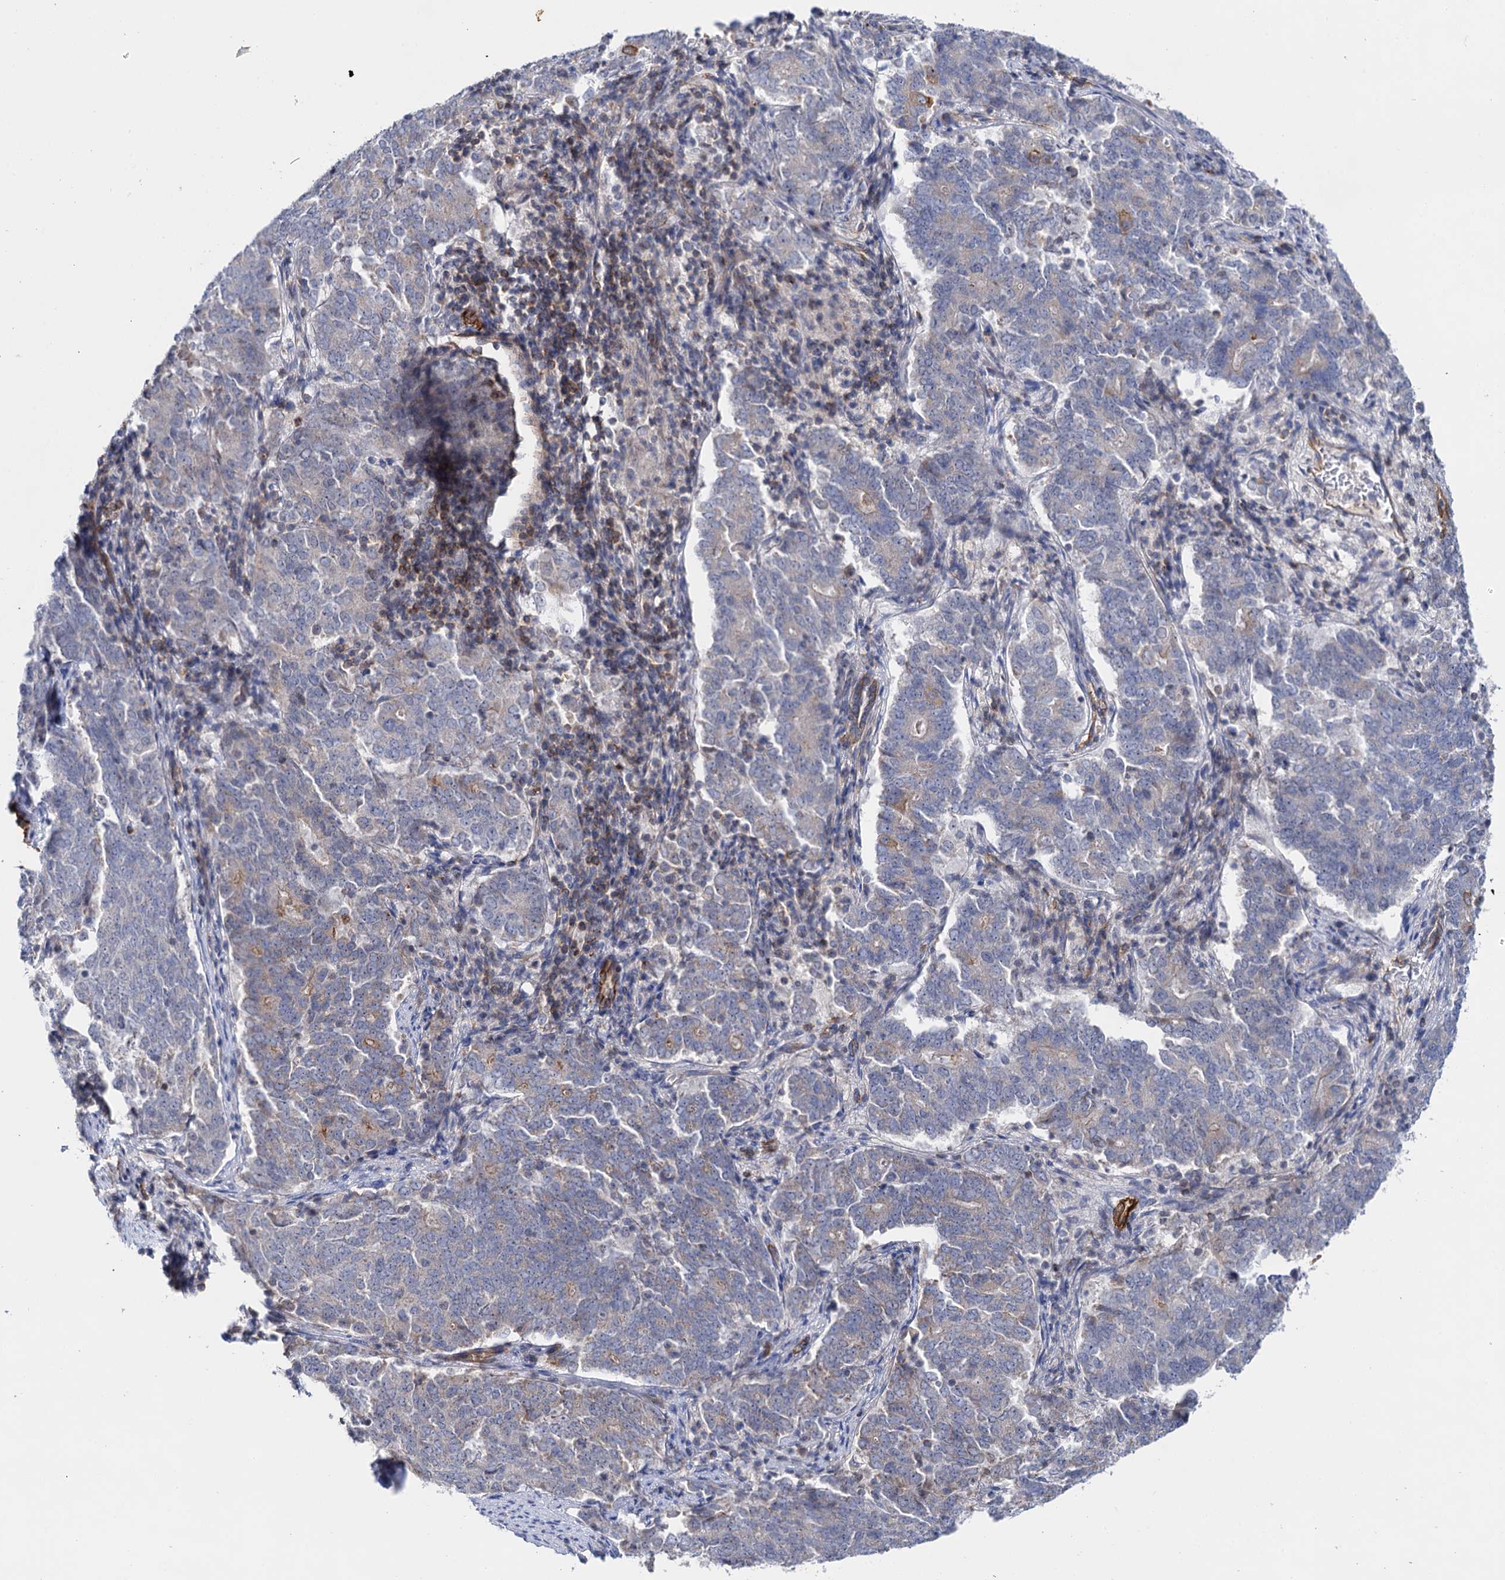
{"staining": {"intensity": "weak", "quantity": "<25%", "location": "cytoplasmic/membranous"}, "tissue": "endometrial cancer", "cell_type": "Tumor cells", "image_type": "cancer", "snomed": [{"axis": "morphology", "description": "Adenocarcinoma, NOS"}, {"axis": "topography", "description": "Endometrium"}], "caption": "Immunohistochemistry of endometrial adenocarcinoma displays no positivity in tumor cells.", "gene": "ABLIM1", "patient": {"sex": "female", "age": 80}}